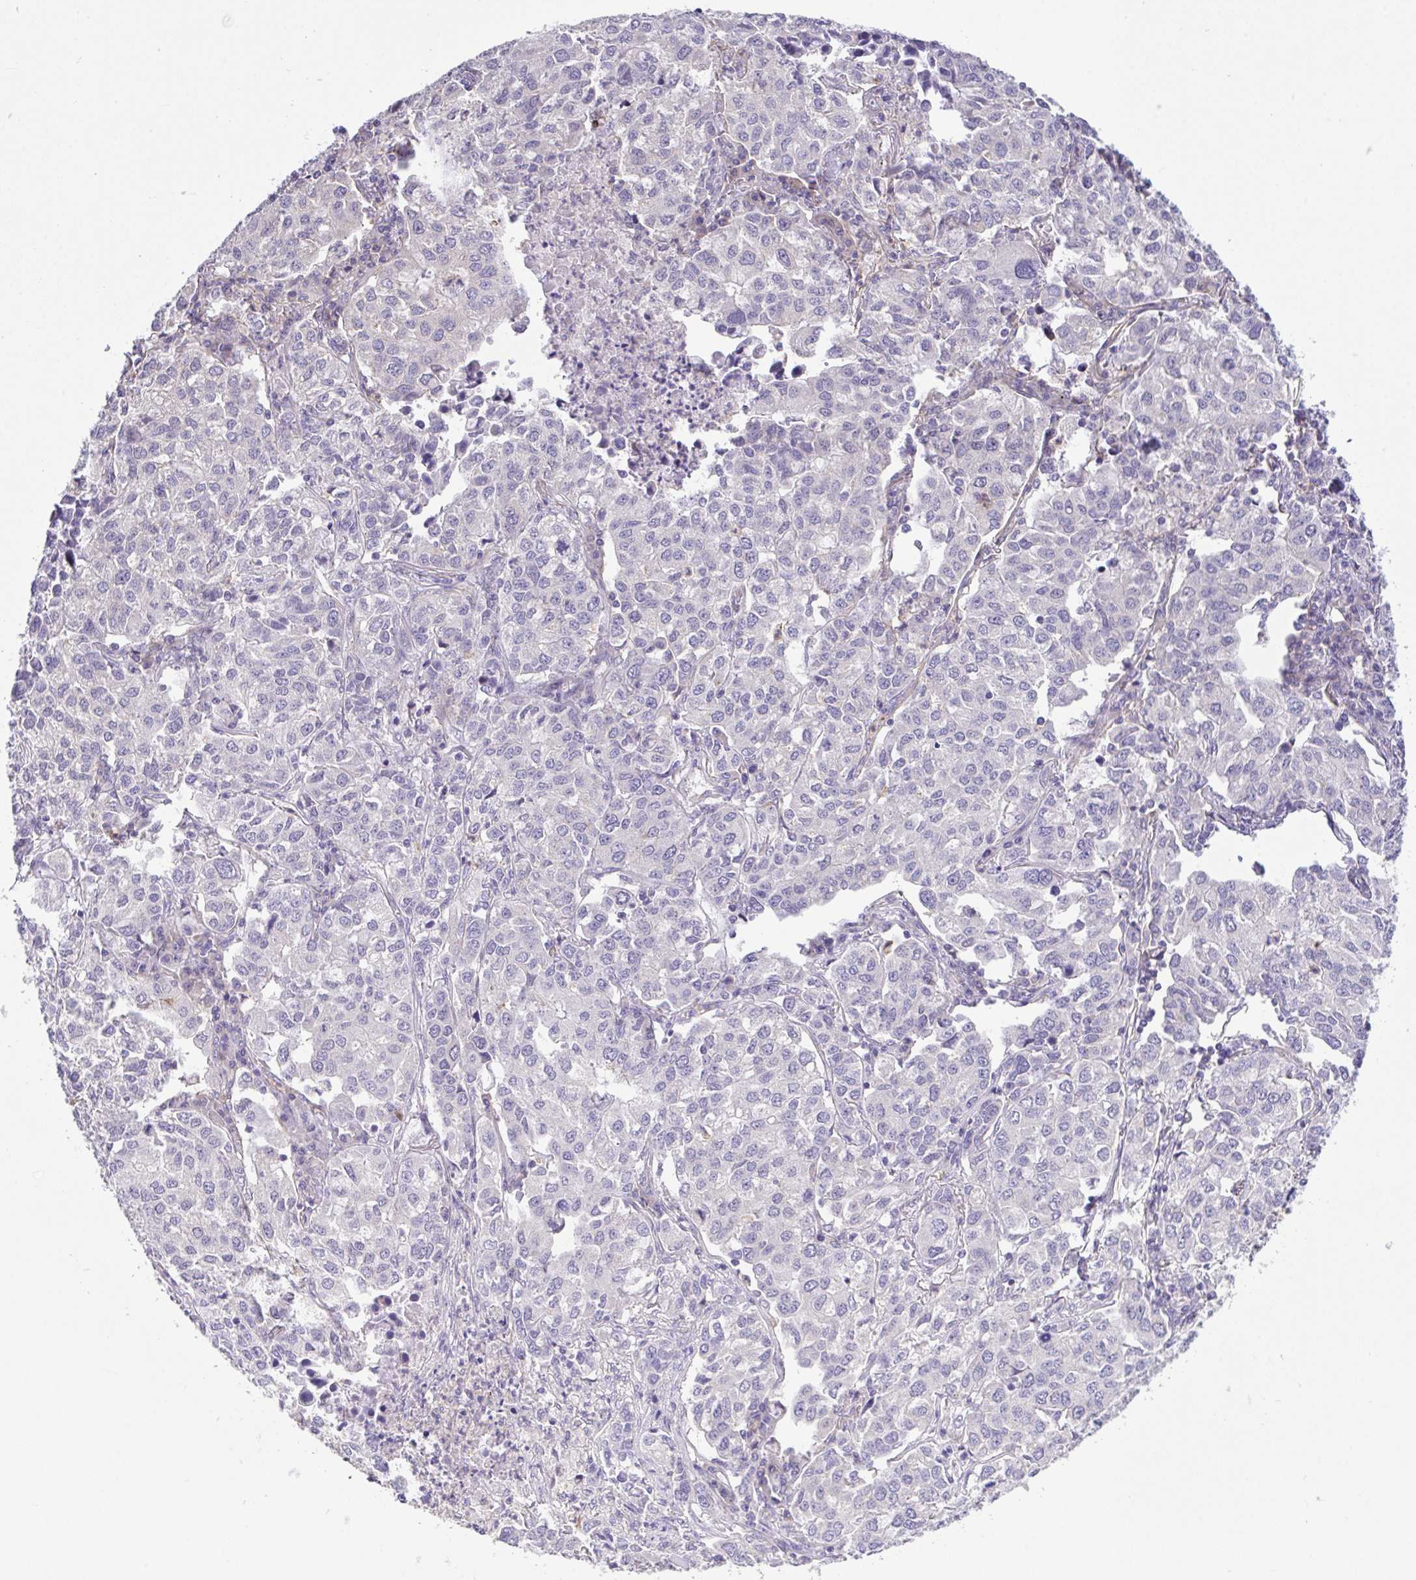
{"staining": {"intensity": "negative", "quantity": "none", "location": "none"}, "tissue": "lung cancer", "cell_type": "Tumor cells", "image_type": "cancer", "snomed": [{"axis": "morphology", "description": "Adenocarcinoma, NOS"}, {"axis": "morphology", "description": "Adenocarcinoma, metastatic, NOS"}, {"axis": "topography", "description": "Lymph node"}, {"axis": "topography", "description": "Lung"}], "caption": "Image shows no protein expression in tumor cells of lung cancer tissue.", "gene": "RHOXF1", "patient": {"sex": "female", "age": 65}}